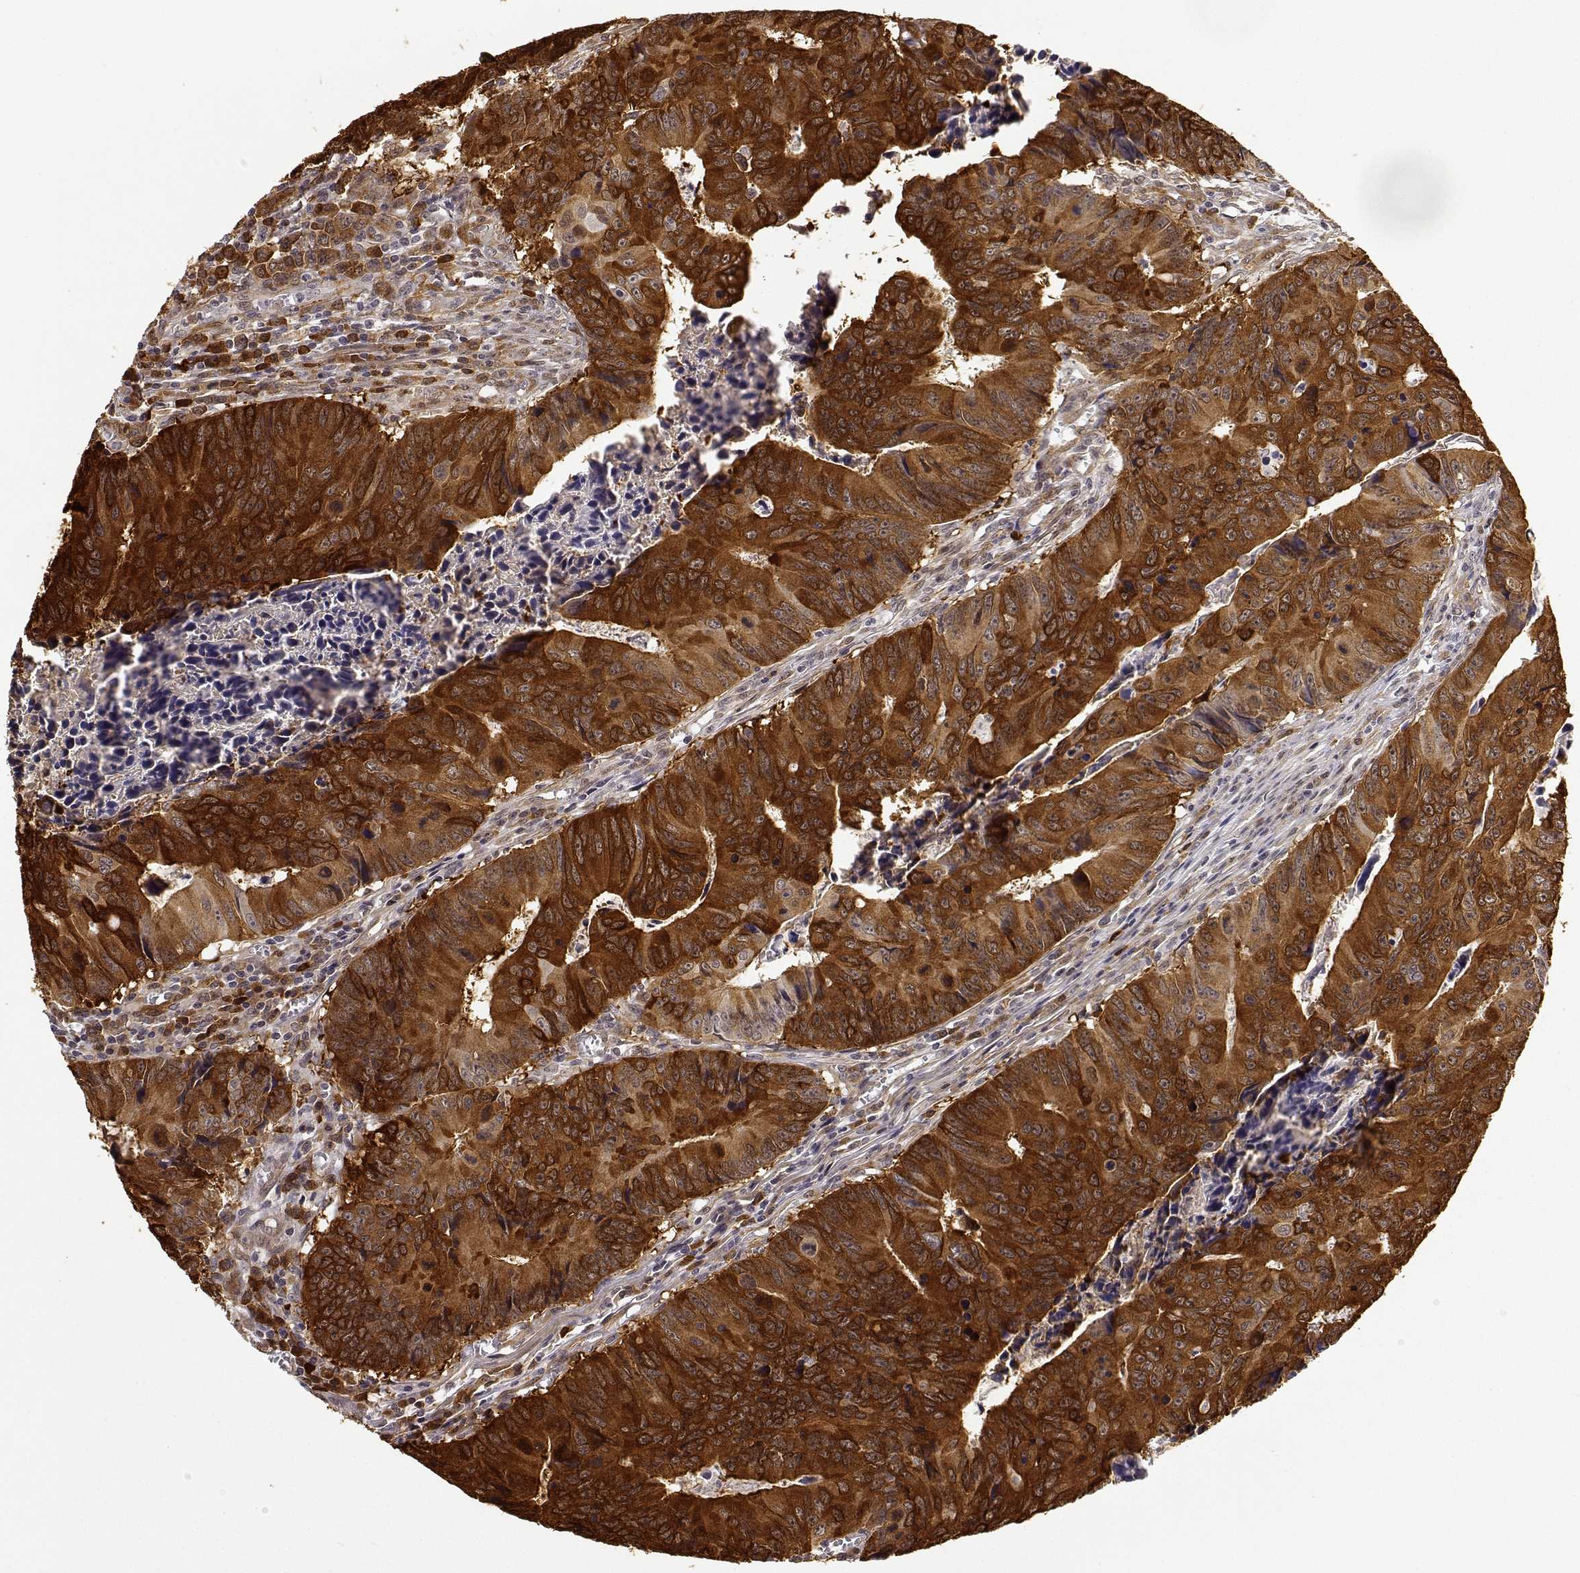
{"staining": {"intensity": "strong", "quantity": ">75%", "location": "cytoplasmic/membranous"}, "tissue": "colorectal cancer", "cell_type": "Tumor cells", "image_type": "cancer", "snomed": [{"axis": "morphology", "description": "Adenocarcinoma, NOS"}, {"axis": "topography", "description": "Colon"}], "caption": "This image shows colorectal cancer stained with immunohistochemistry to label a protein in brown. The cytoplasmic/membranous of tumor cells show strong positivity for the protein. Nuclei are counter-stained blue.", "gene": "PHGDH", "patient": {"sex": "female", "age": 87}}